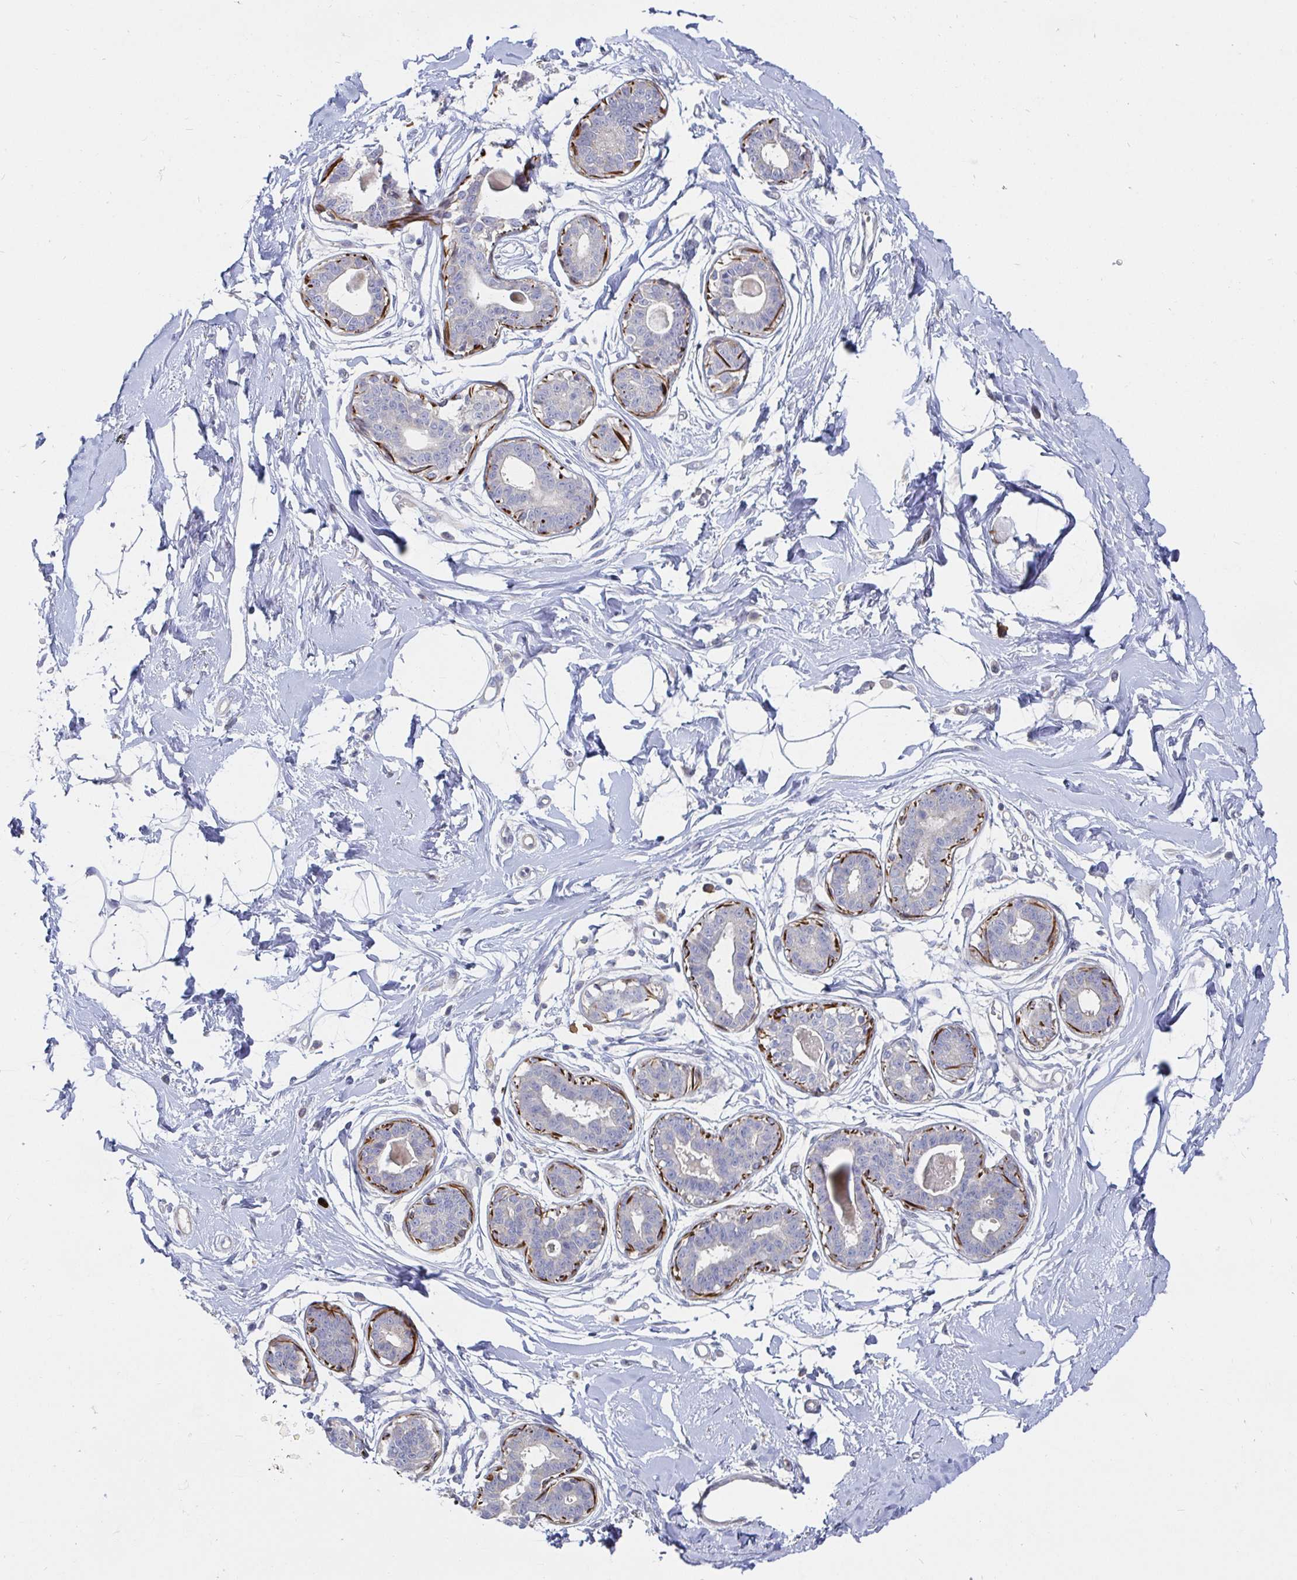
{"staining": {"intensity": "negative", "quantity": "none", "location": "none"}, "tissue": "breast", "cell_type": "Adipocytes", "image_type": "normal", "snomed": [{"axis": "morphology", "description": "Normal tissue, NOS"}, {"axis": "topography", "description": "Breast"}], "caption": "The immunohistochemistry image has no significant expression in adipocytes of breast.", "gene": "SSH2", "patient": {"sex": "female", "age": 45}}